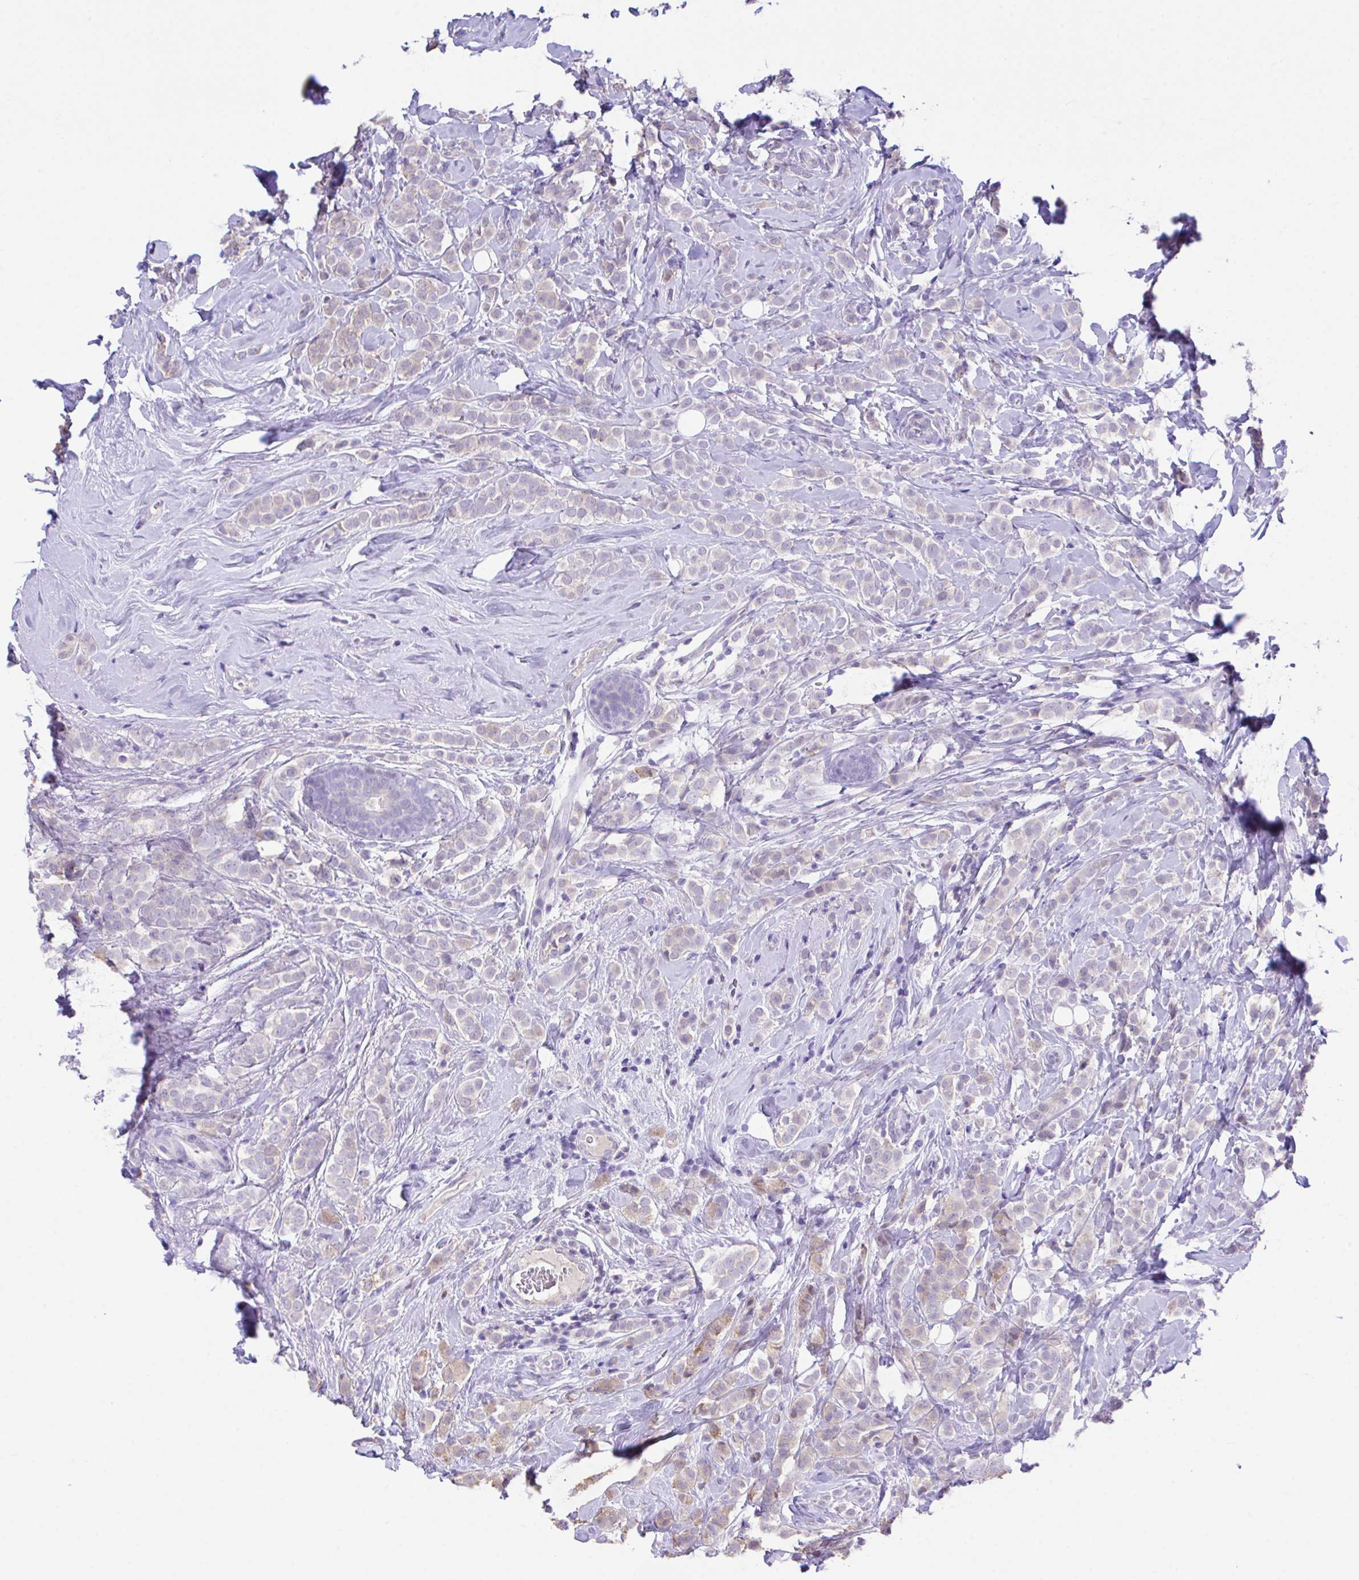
{"staining": {"intensity": "negative", "quantity": "none", "location": "none"}, "tissue": "breast cancer", "cell_type": "Tumor cells", "image_type": "cancer", "snomed": [{"axis": "morphology", "description": "Lobular carcinoma"}, {"axis": "topography", "description": "Breast"}], "caption": "Immunohistochemical staining of human breast cancer (lobular carcinoma) shows no significant positivity in tumor cells.", "gene": "HOXB4", "patient": {"sex": "female", "age": 49}}